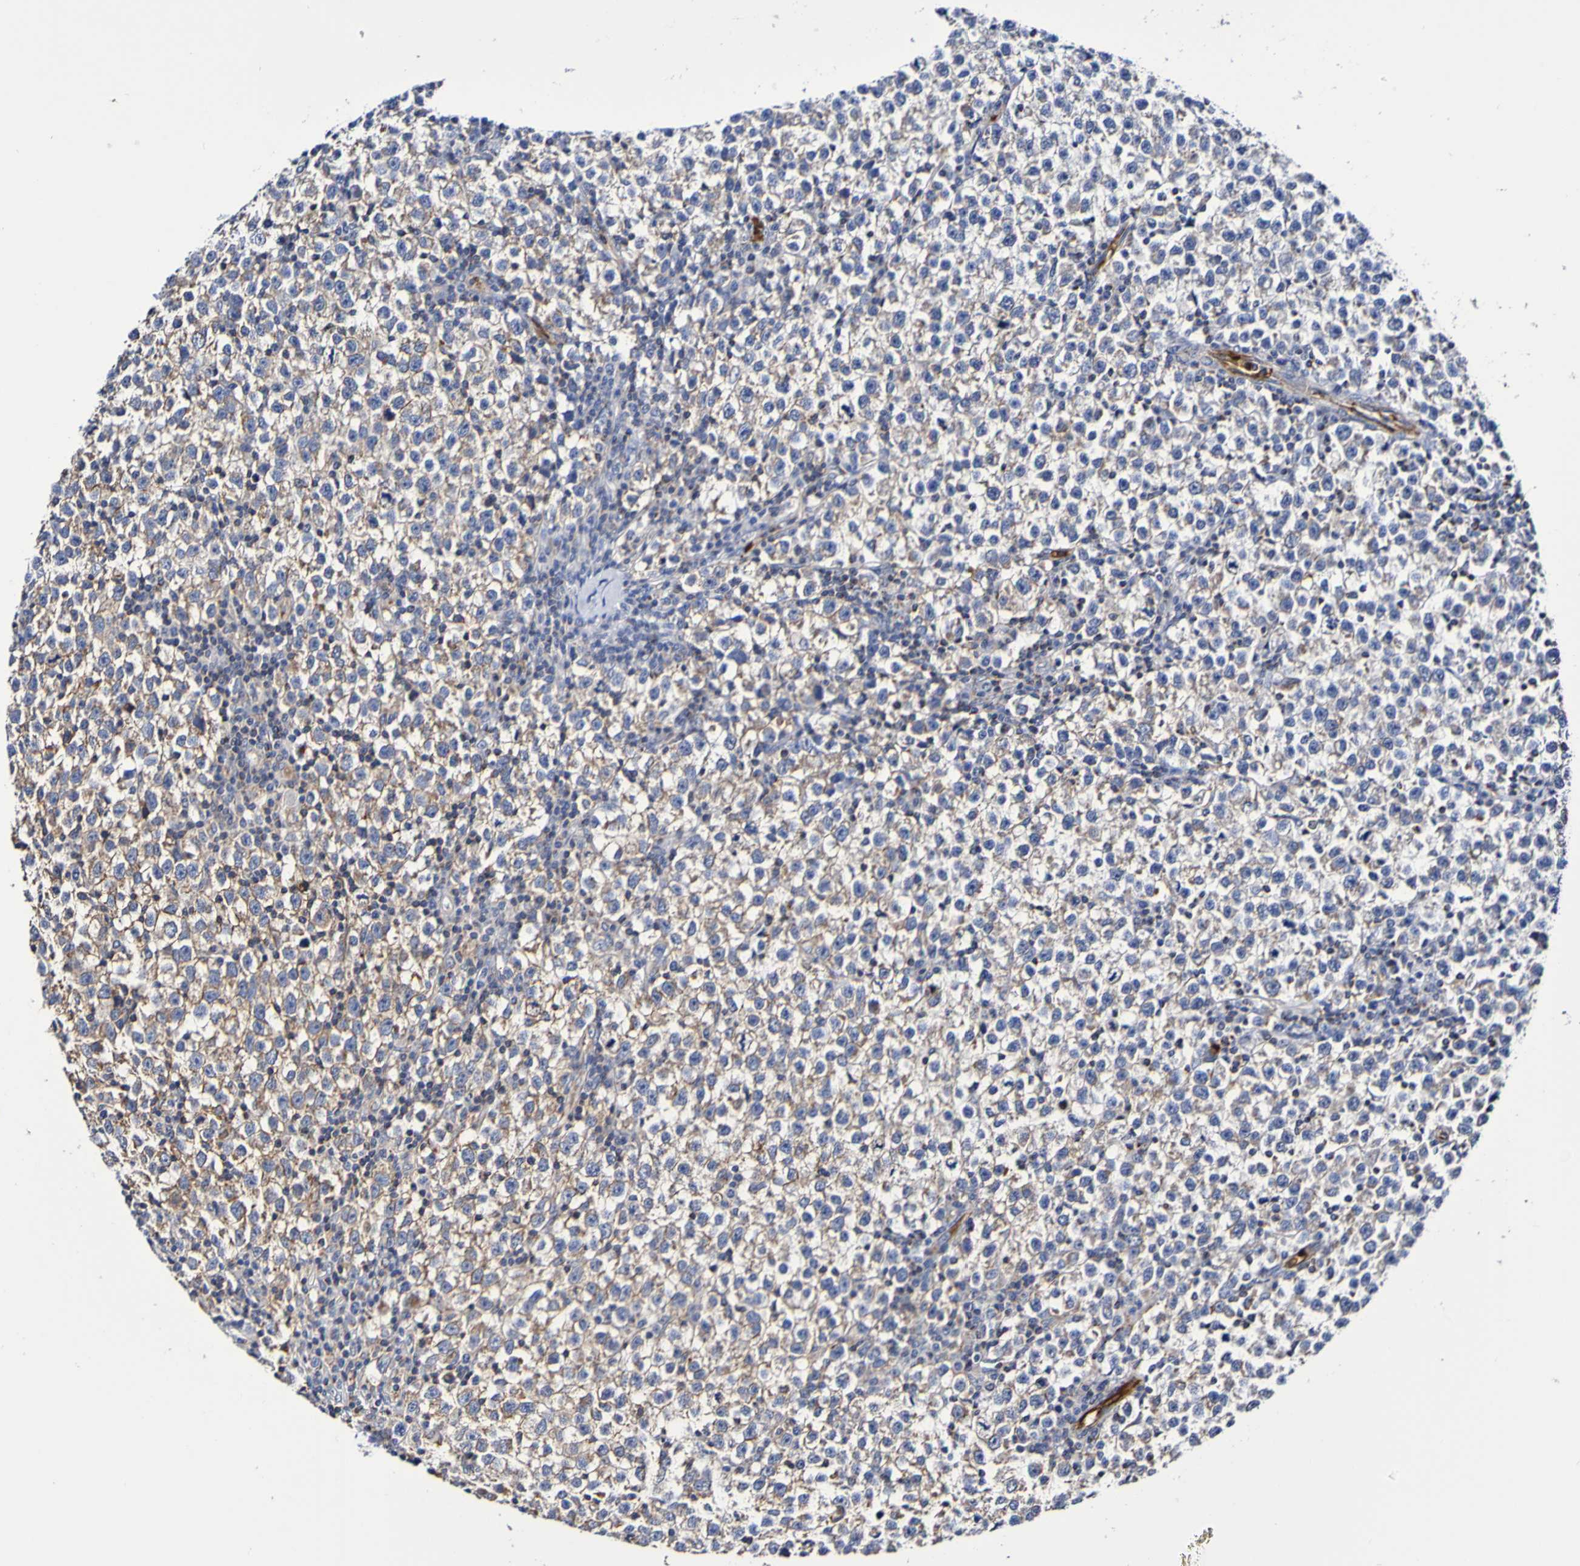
{"staining": {"intensity": "weak", "quantity": "<25%", "location": "cytoplasmic/membranous"}, "tissue": "testis cancer", "cell_type": "Tumor cells", "image_type": "cancer", "snomed": [{"axis": "morphology", "description": "Seminoma, NOS"}, {"axis": "topography", "description": "Testis"}], "caption": "A high-resolution histopathology image shows immunohistochemistry staining of testis cancer, which demonstrates no significant staining in tumor cells. (DAB (3,3'-diaminobenzidine) immunohistochemistry visualized using brightfield microscopy, high magnification).", "gene": "WNT4", "patient": {"sex": "male", "age": 43}}